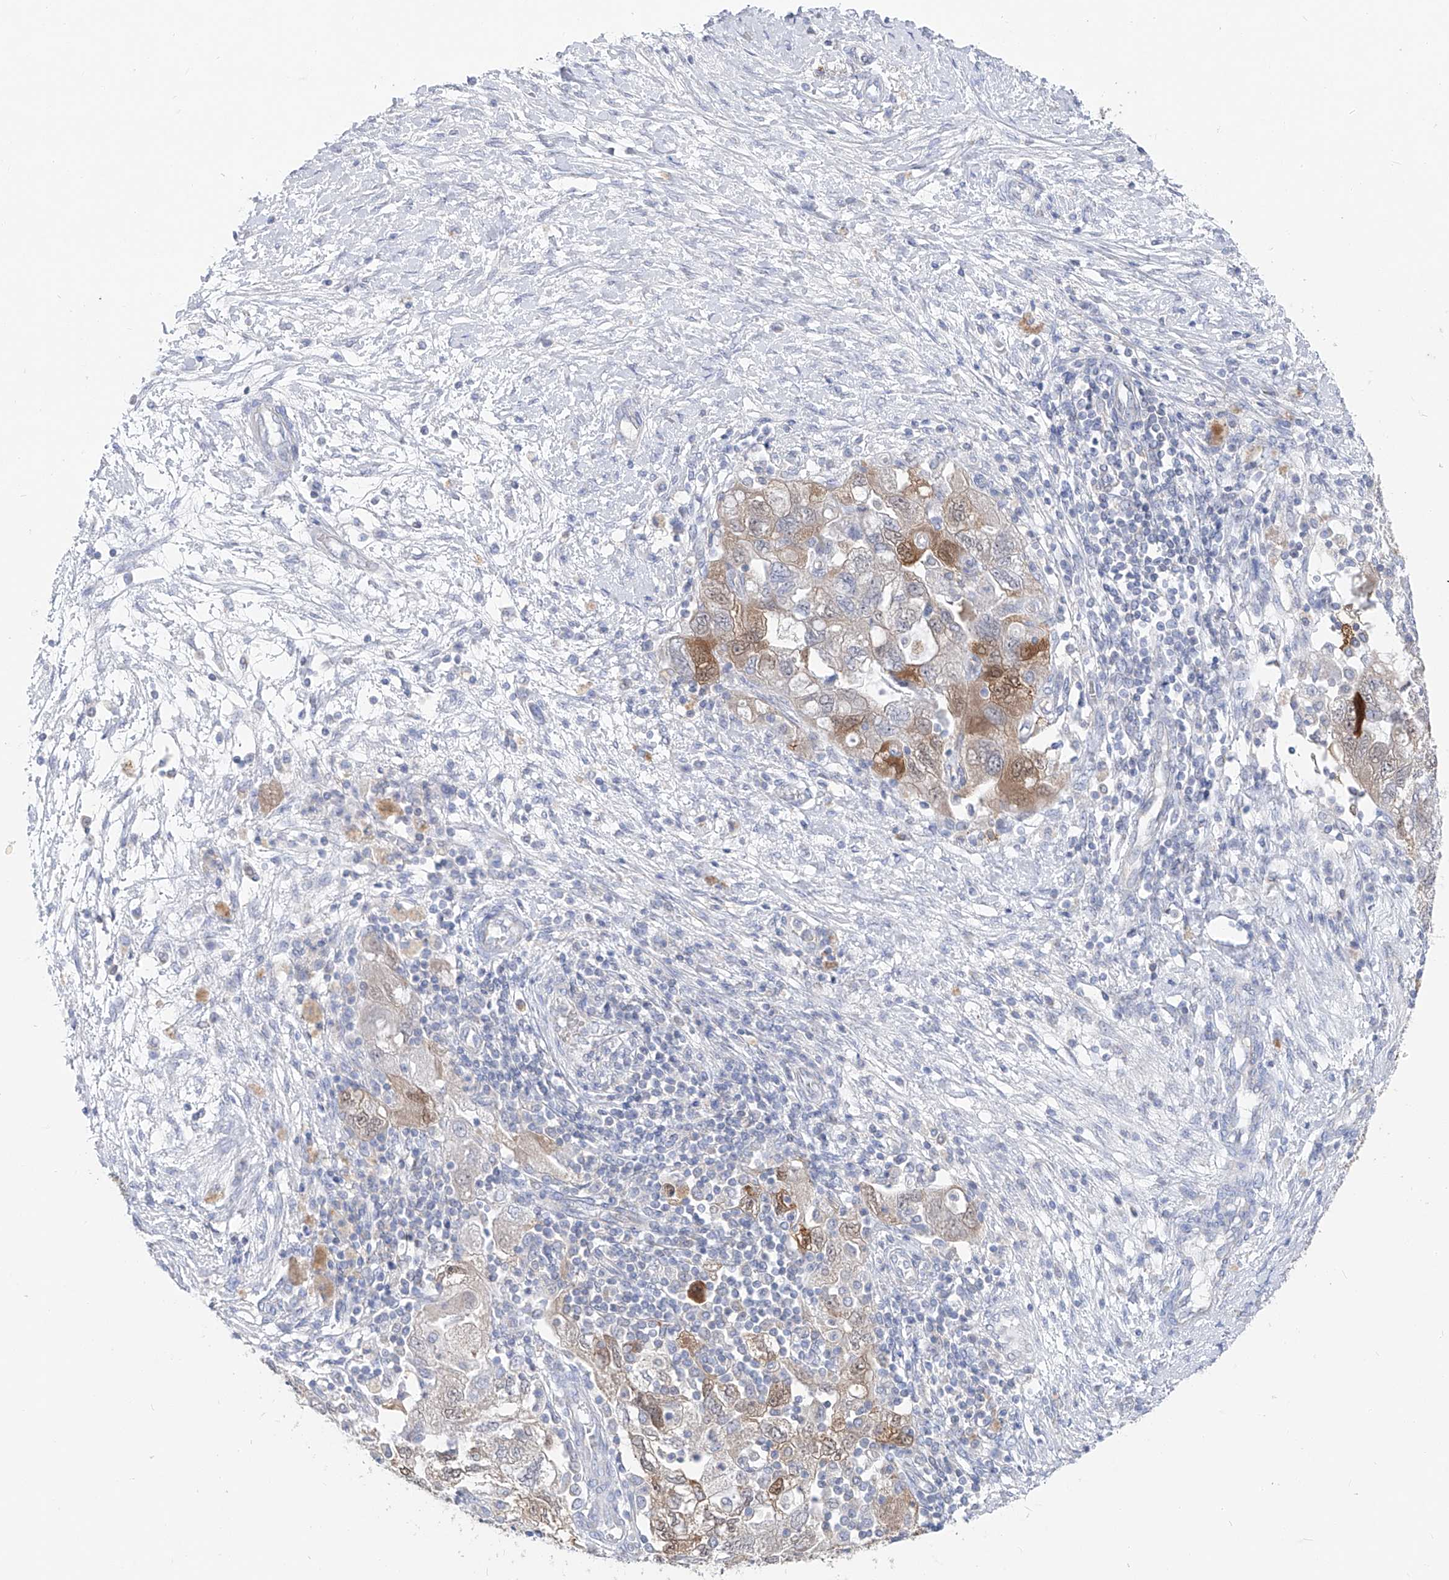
{"staining": {"intensity": "moderate", "quantity": "<25%", "location": "cytoplasmic/membranous"}, "tissue": "ovarian cancer", "cell_type": "Tumor cells", "image_type": "cancer", "snomed": [{"axis": "morphology", "description": "Carcinoma, NOS"}, {"axis": "morphology", "description": "Cystadenocarcinoma, serous, NOS"}, {"axis": "topography", "description": "Ovary"}], "caption": "Approximately <25% of tumor cells in human ovarian carcinoma reveal moderate cytoplasmic/membranous protein staining as visualized by brown immunohistochemical staining.", "gene": "UFL1", "patient": {"sex": "female", "age": 69}}